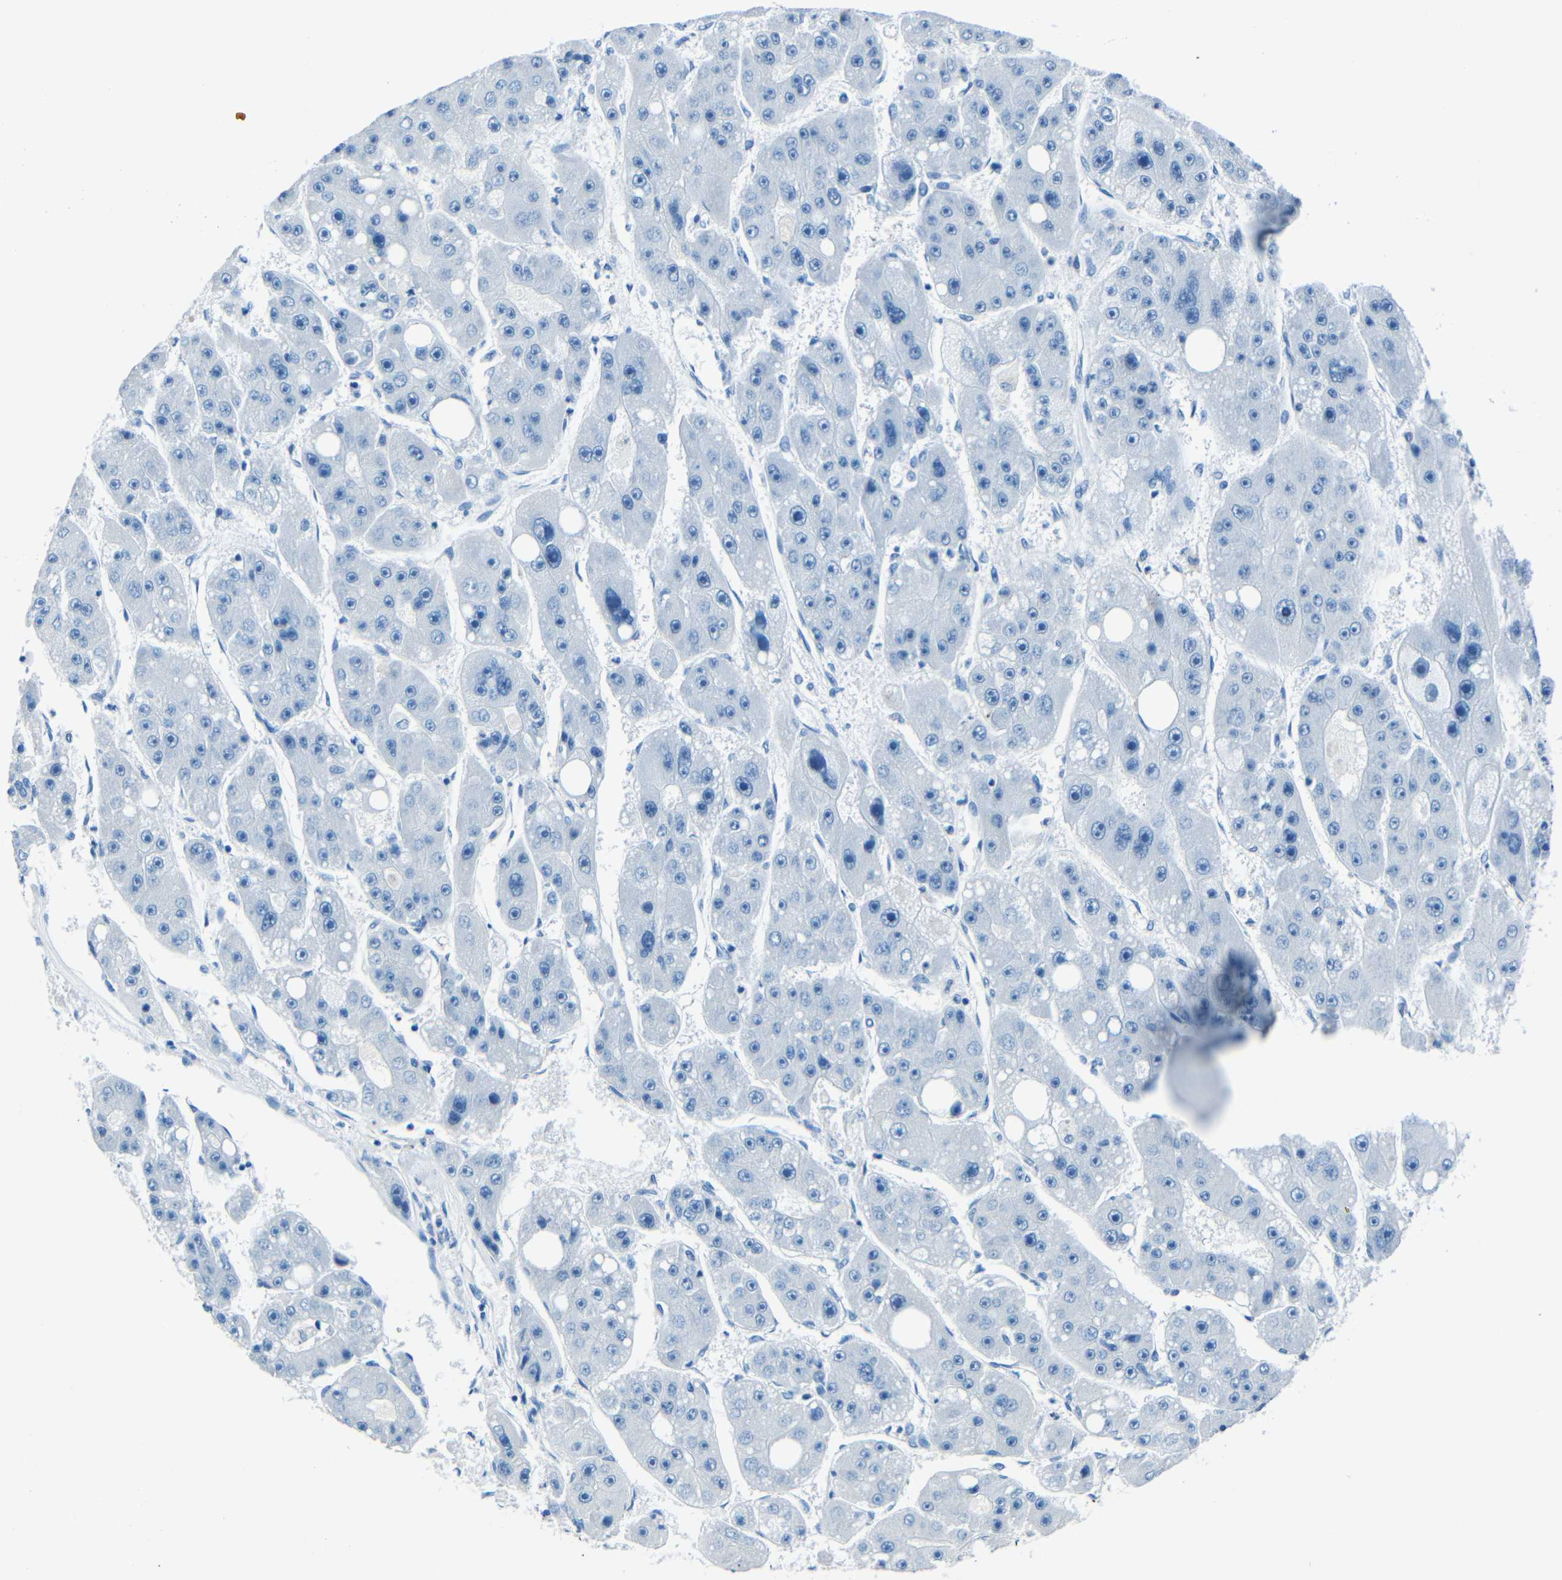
{"staining": {"intensity": "negative", "quantity": "none", "location": "none"}, "tissue": "liver cancer", "cell_type": "Tumor cells", "image_type": "cancer", "snomed": [{"axis": "morphology", "description": "Carcinoma, Hepatocellular, NOS"}, {"axis": "topography", "description": "Liver"}], "caption": "An immunohistochemistry micrograph of liver cancer (hepatocellular carcinoma) is shown. There is no staining in tumor cells of liver cancer (hepatocellular carcinoma).", "gene": "FBN2", "patient": {"sex": "female", "age": 61}}